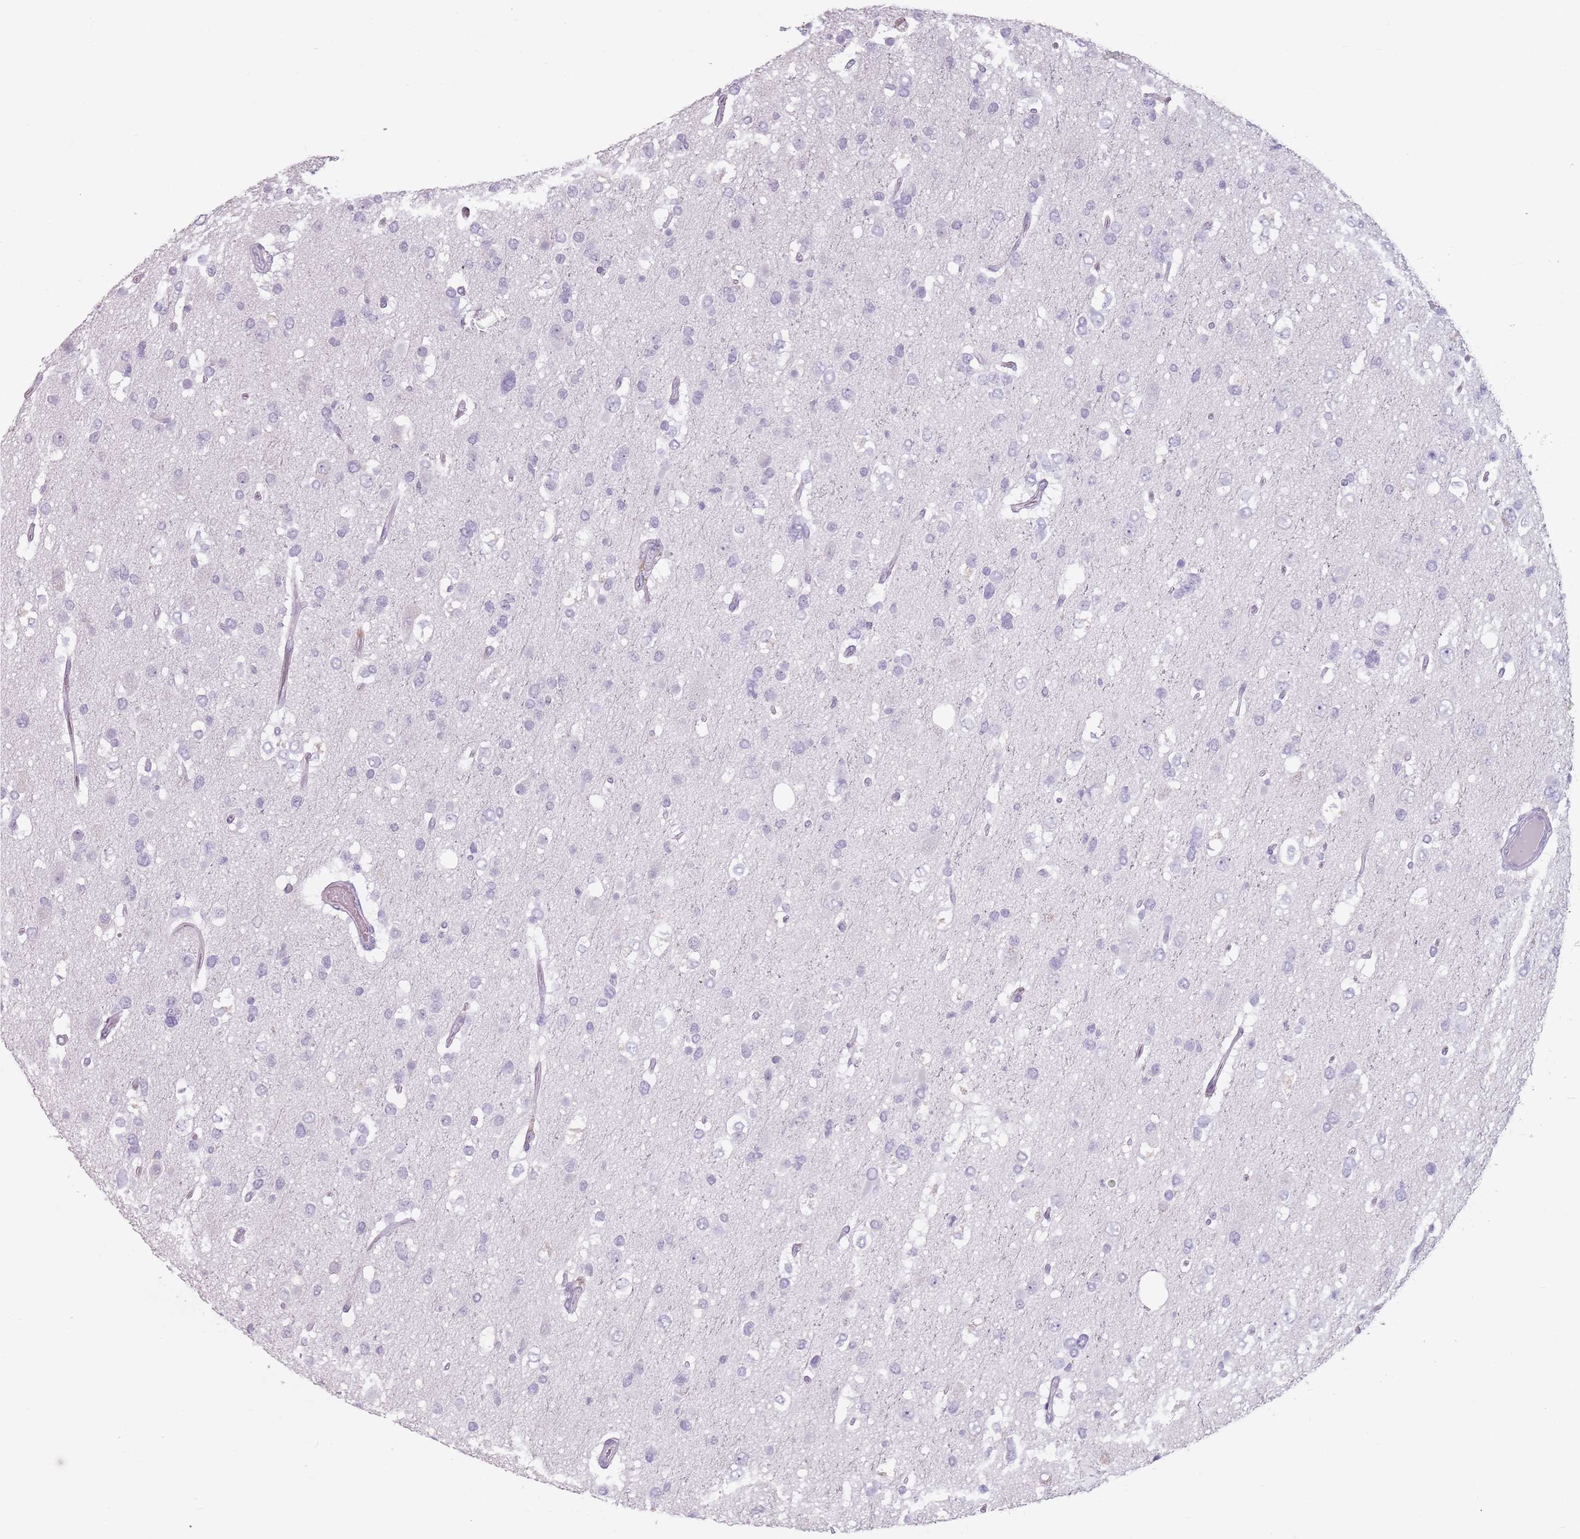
{"staining": {"intensity": "negative", "quantity": "none", "location": "none"}, "tissue": "glioma", "cell_type": "Tumor cells", "image_type": "cancer", "snomed": [{"axis": "morphology", "description": "Glioma, malignant, High grade"}, {"axis": "topography", "description": "Brain"}], "caption": "Tumor cells are negative for brown protein staining in malignant glioma (high-grade).", "gene": "ZNF584", "patient": {"sex": "male", "age": 53}}